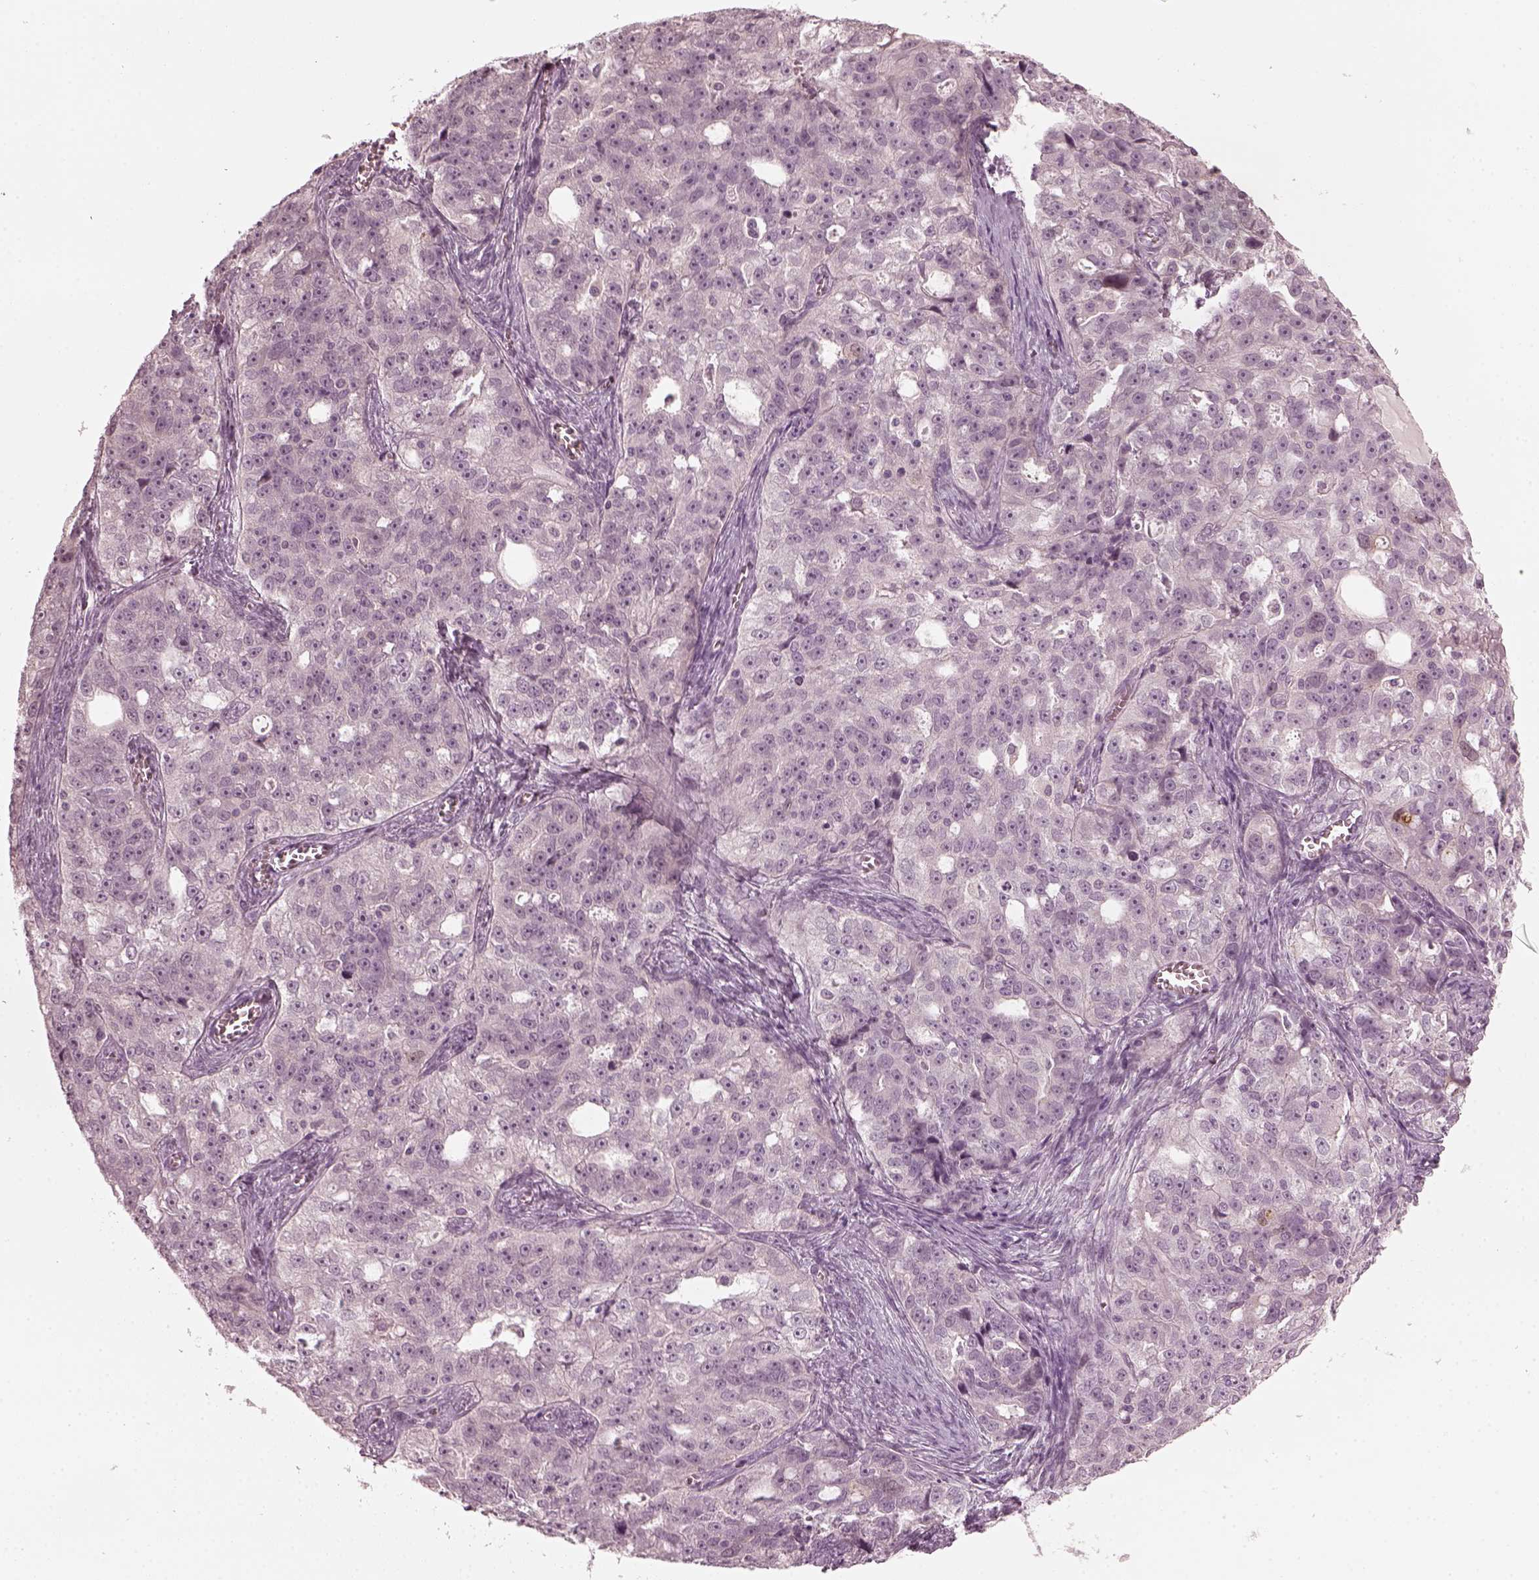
{"staining": {"intensity": "negative", "quantity": "none", "location": "none"}, "tissue": "ovarian cancer", "cell_type": "Tumor cells", "image_type": "cancer", "snomed": [{"axis": "morphology", "description": "Cystadenocarcinoma, serous, NOS"}, {"axis": "topography", "description": "Ovary"}], "caption": "Tumor cells show no significant protein positivity in serous cystadenocarcinoma (ovarian). The staining is performed using DAB brown chromogen with nuclei counter-stained in using hematoxylin.", "gene": "CCDC170", "patient": {"sex": "female", "age": 51}}